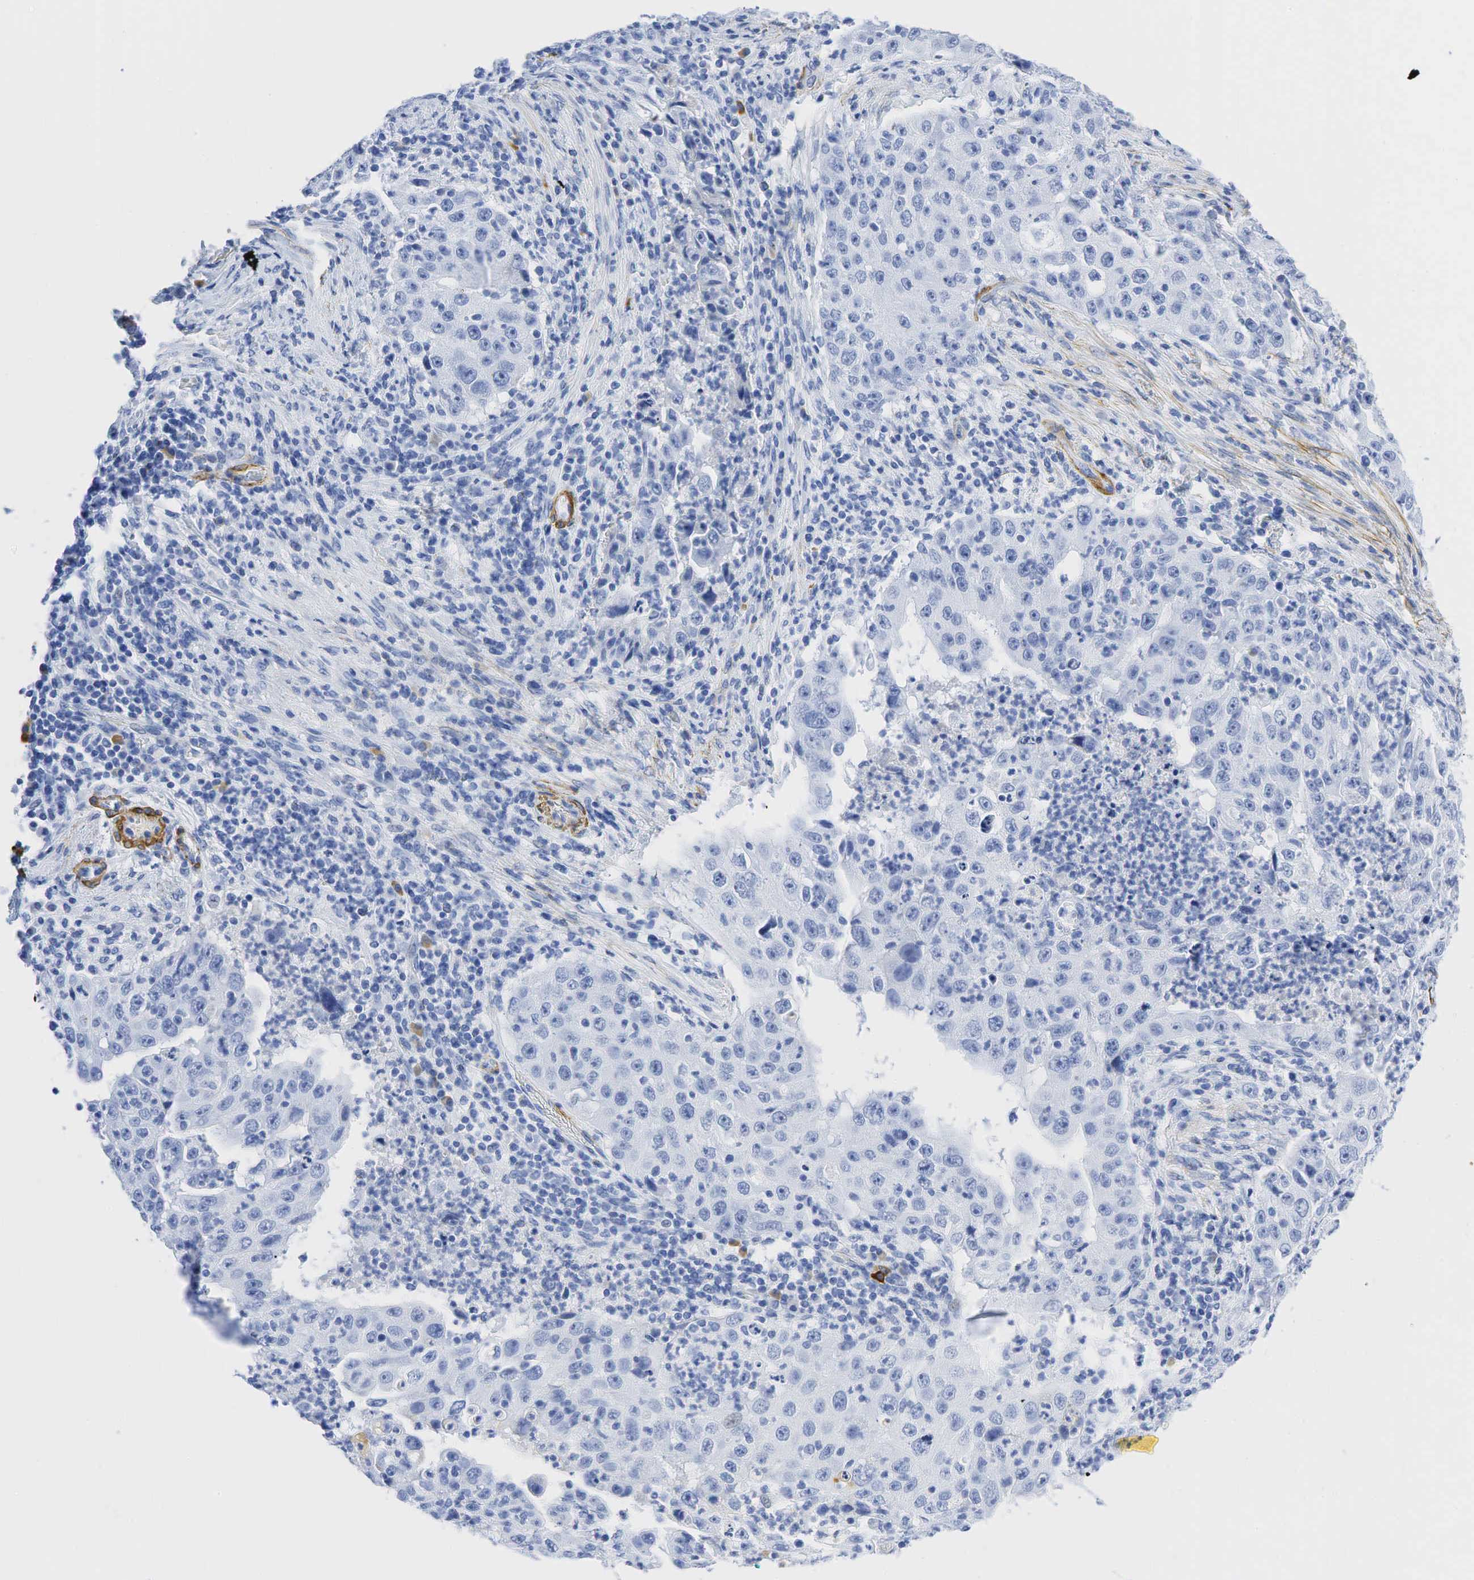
{"staining": {"intensity": "negative", "quantity": "none", "location": "none"}, "tissue": "lung cancer", "cell_type": "Tumor cells", "image_type": "cancer", "snomed": [{"axis": "morphology", "description": "Squamous cell carcinoma, NOS"}, {"axis": "topography", "description": "Lung"}], "caption": "Image shows no protein staining in tumor cells of lung cancer (squamous cell carcinoma) tissue. (DAB (3,3'-diaminobenzidine) immunohistochemistry (IHC), high magnification).", "gene": "ACTA1", "patient": {"sex": "male", "age": 64}}